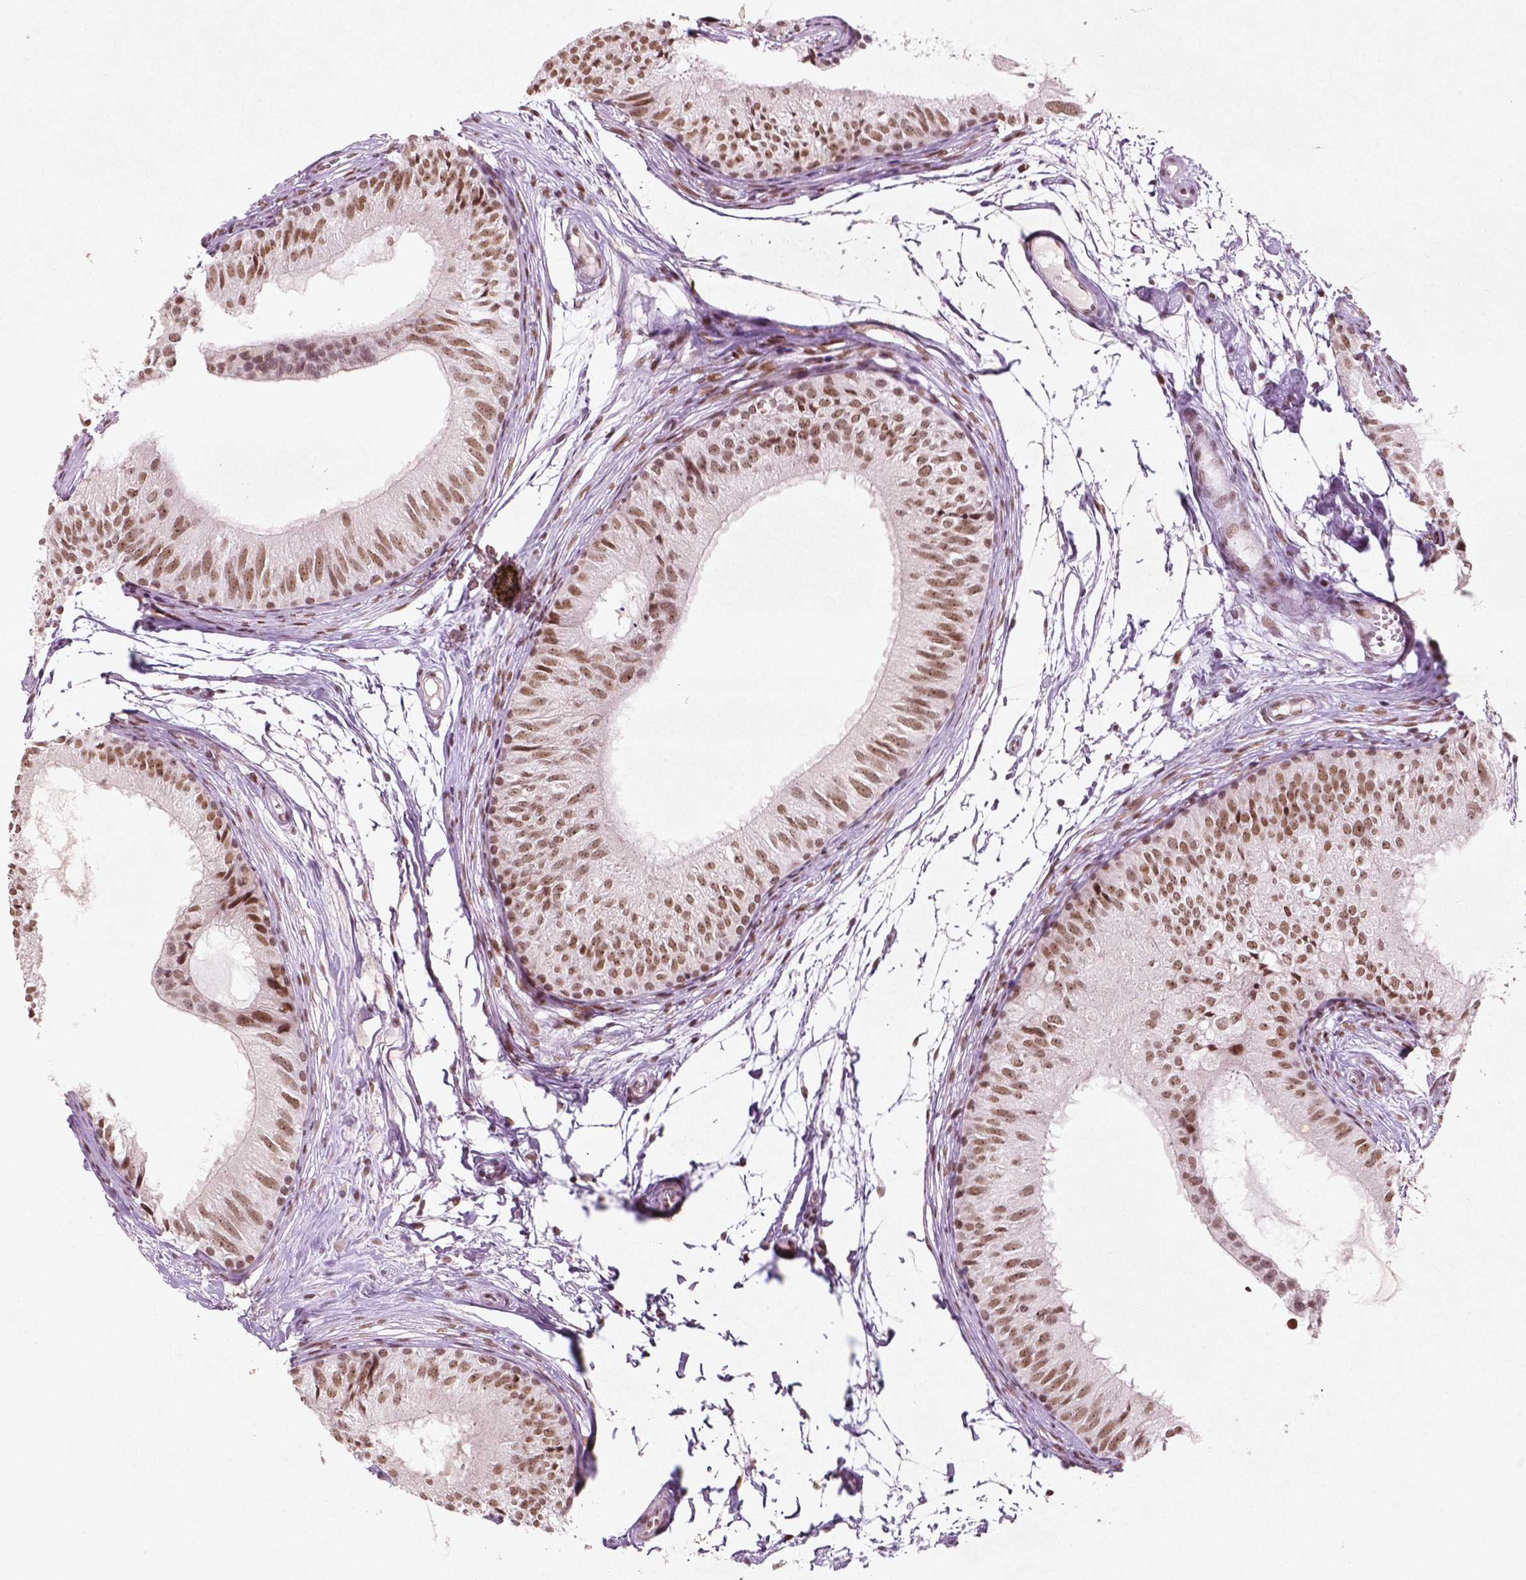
{"staining": {"intensity": "moderate", "quantity": ">75%", "location": "nuclear"}, "tissue": "epididymis", "cell_type": "Glandular cells", "image_type": "normal", "snomed": [{"axis": "morphology", "description": "Normal tissue, NOS"}, {"axis": "topography", "description": "Epididymis"}], "caption": "IHC photomicrograph of benign epididymis: human epididymis stained using immunohistochemistry exhibits medium levels of moderate protein expression localized specifically in the nuclear of glandular cells, appearing as a nuclear brown color.", "gene": "HMG20B", "patient": {"sex": "male", "age": 25}}